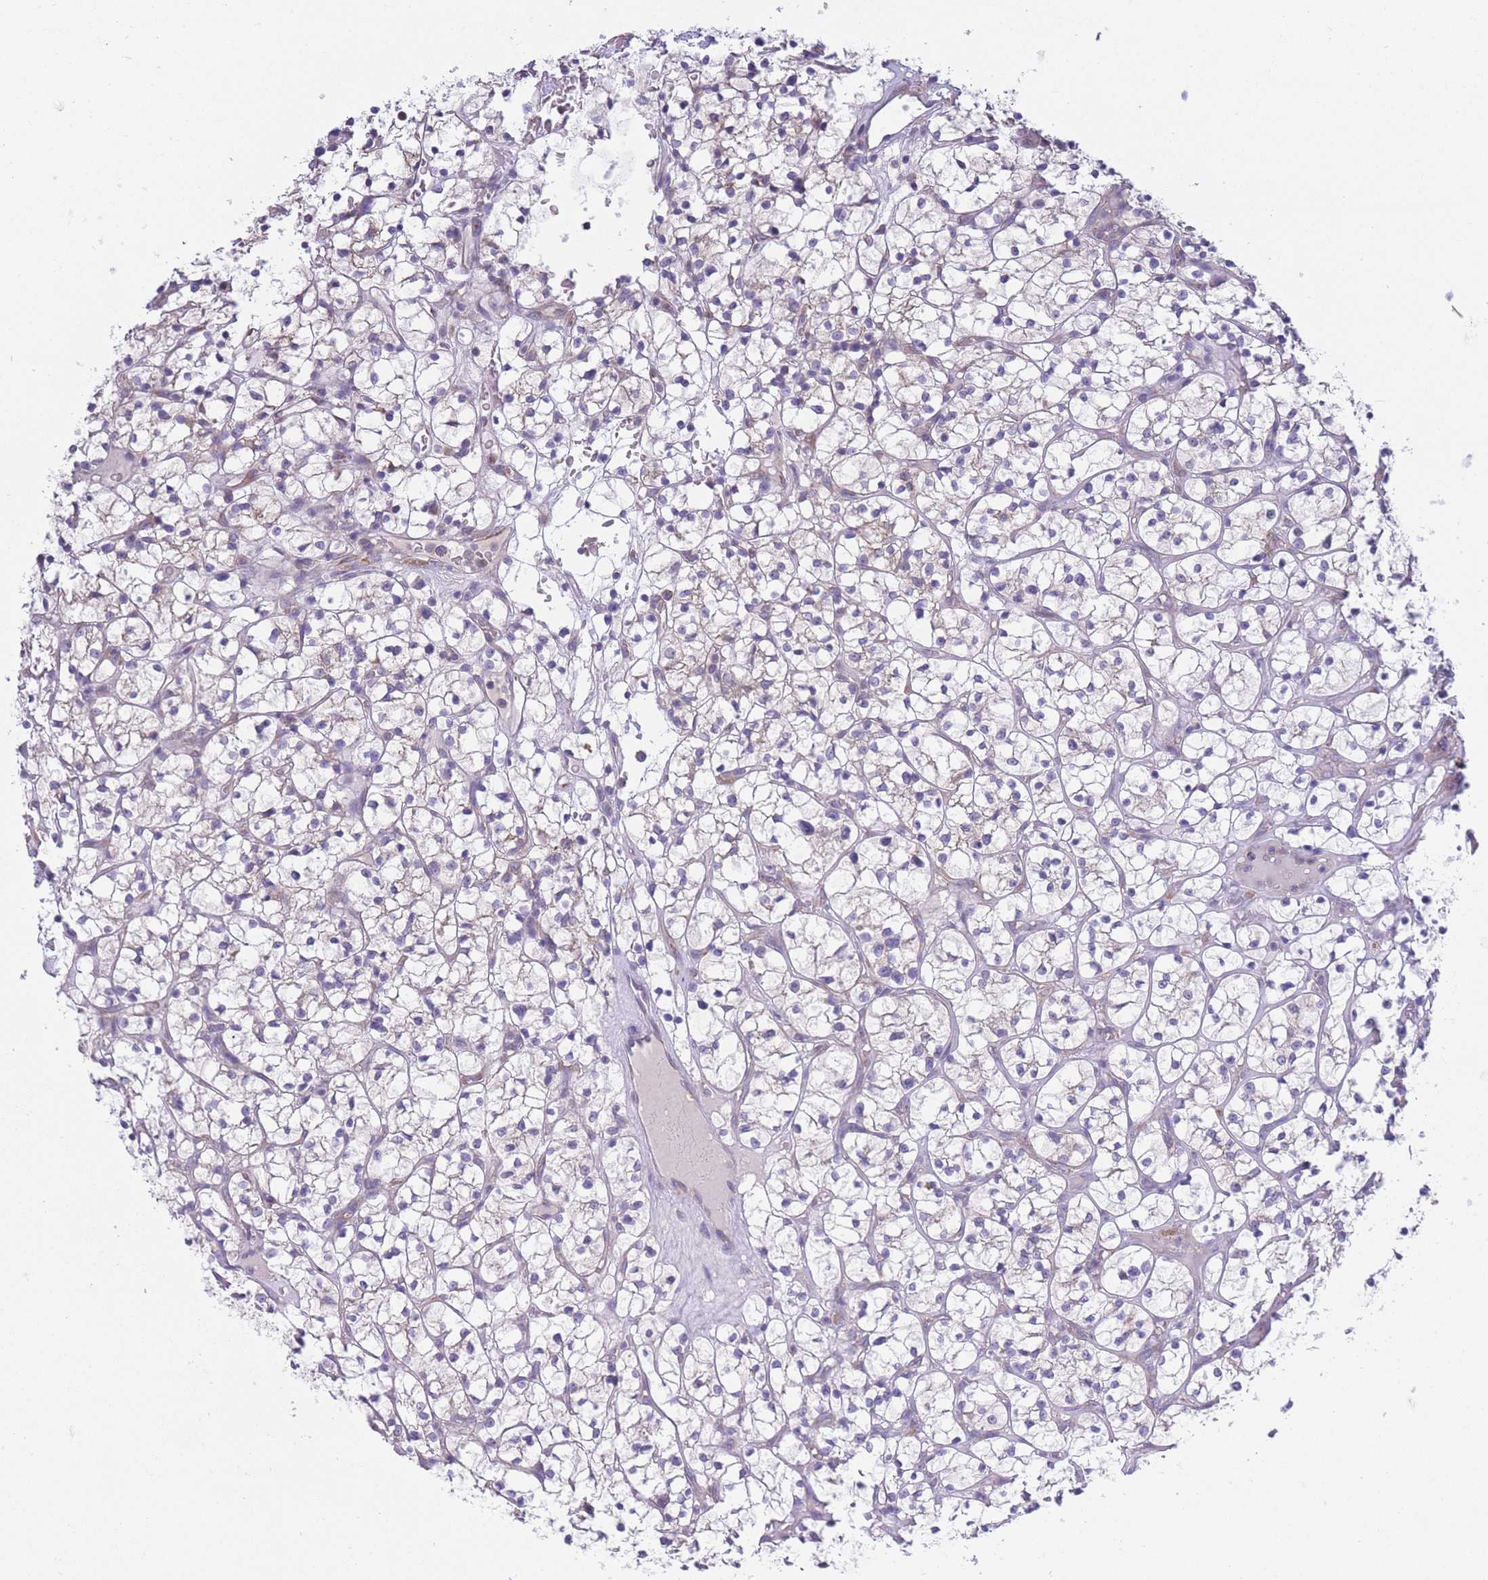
{"staining": {"intensity": "negative", "quantity": "none", "location": "none"}, "tissue": "renal cancer", "cell_type": "Tumor cells", "image_type": "cancer", "snomed": [{"axis": "morphology", "description": "Adenocarcinoma, NOS"}, {"axis": "topography", "description": "Kidney"}], "caption": "Histopathology image shows no significant protein positivity in tumor cells of renal cancer (adenocarcinoma).", "gene": "COPG2", "patient": {"sex": "female", "age": 64}}